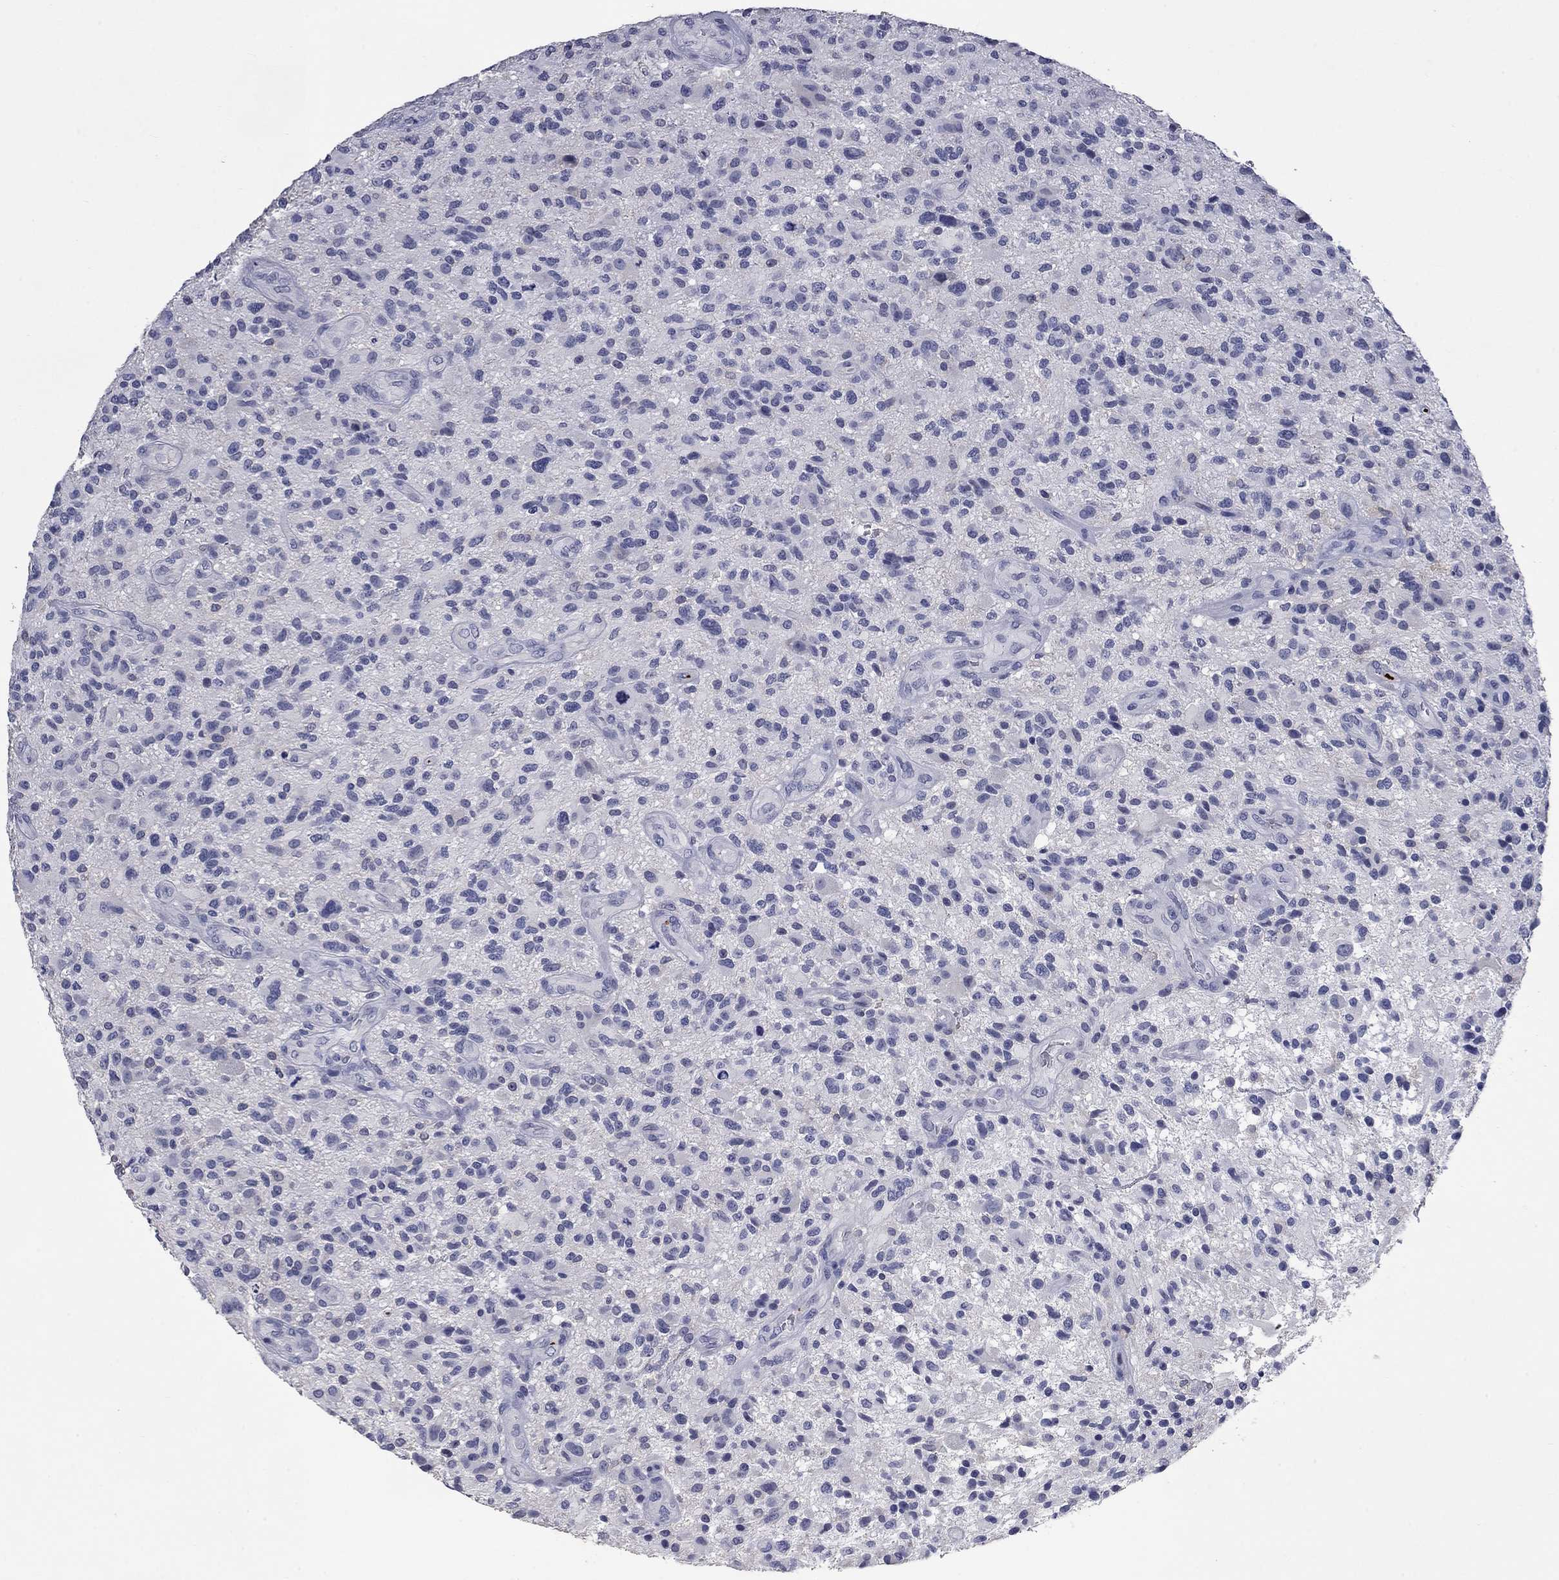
{"staining": {"intensity": "negative", "quantity": "none", "location": "none"}, "tissue": "glioma", "cell_type": "Tumor cells", "image_type": "cancer", "snomed": [{"axis": "morphology", "description": "Glioma, malignant, High grade"}, {"axis": "topography", "description": "Brain"}], "caption": "Glioma was stained to show a protein in brown. There is no significant positivity in tumor cells.", "gene": "PLEK", "patient": {"sex": "male", "age": 47}}